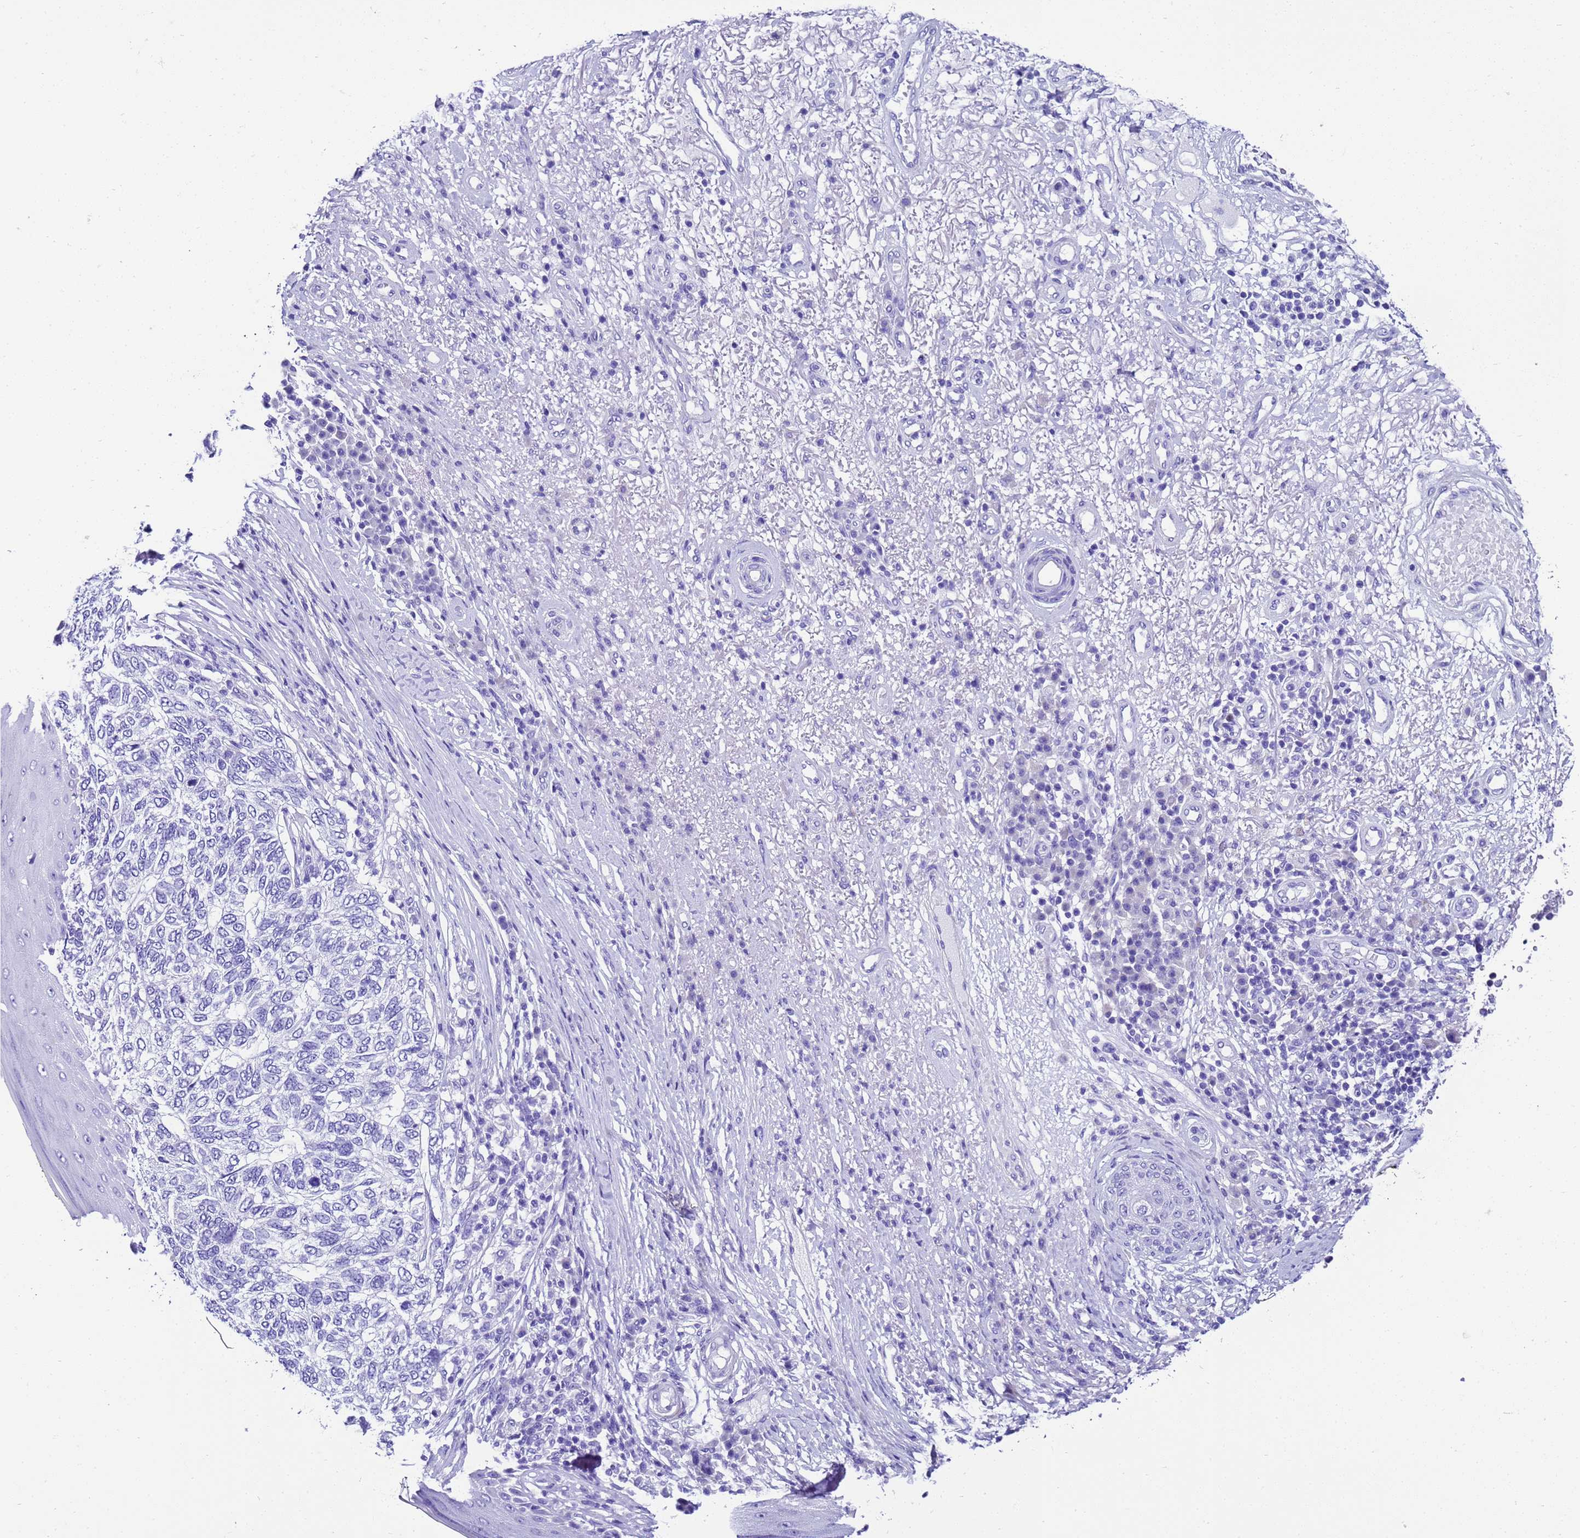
{"staining": {"intensity": "negative", "quantity": "none", "location": "none"}, "tissue": "skin cancer", "cell_type": "Tumor cells", "image_type": "cancer", "snomed": [{"axis": "morphology", "description": "Basal cell carcinoma"}, {"axis": "topography", "description": "Skin"}], "caption": "Tumor cells are negative for brown protein staining in skin basal cell carcinoma.", "gene": "UGT2B10", "patient": {"sex": "female", "age": 65}}